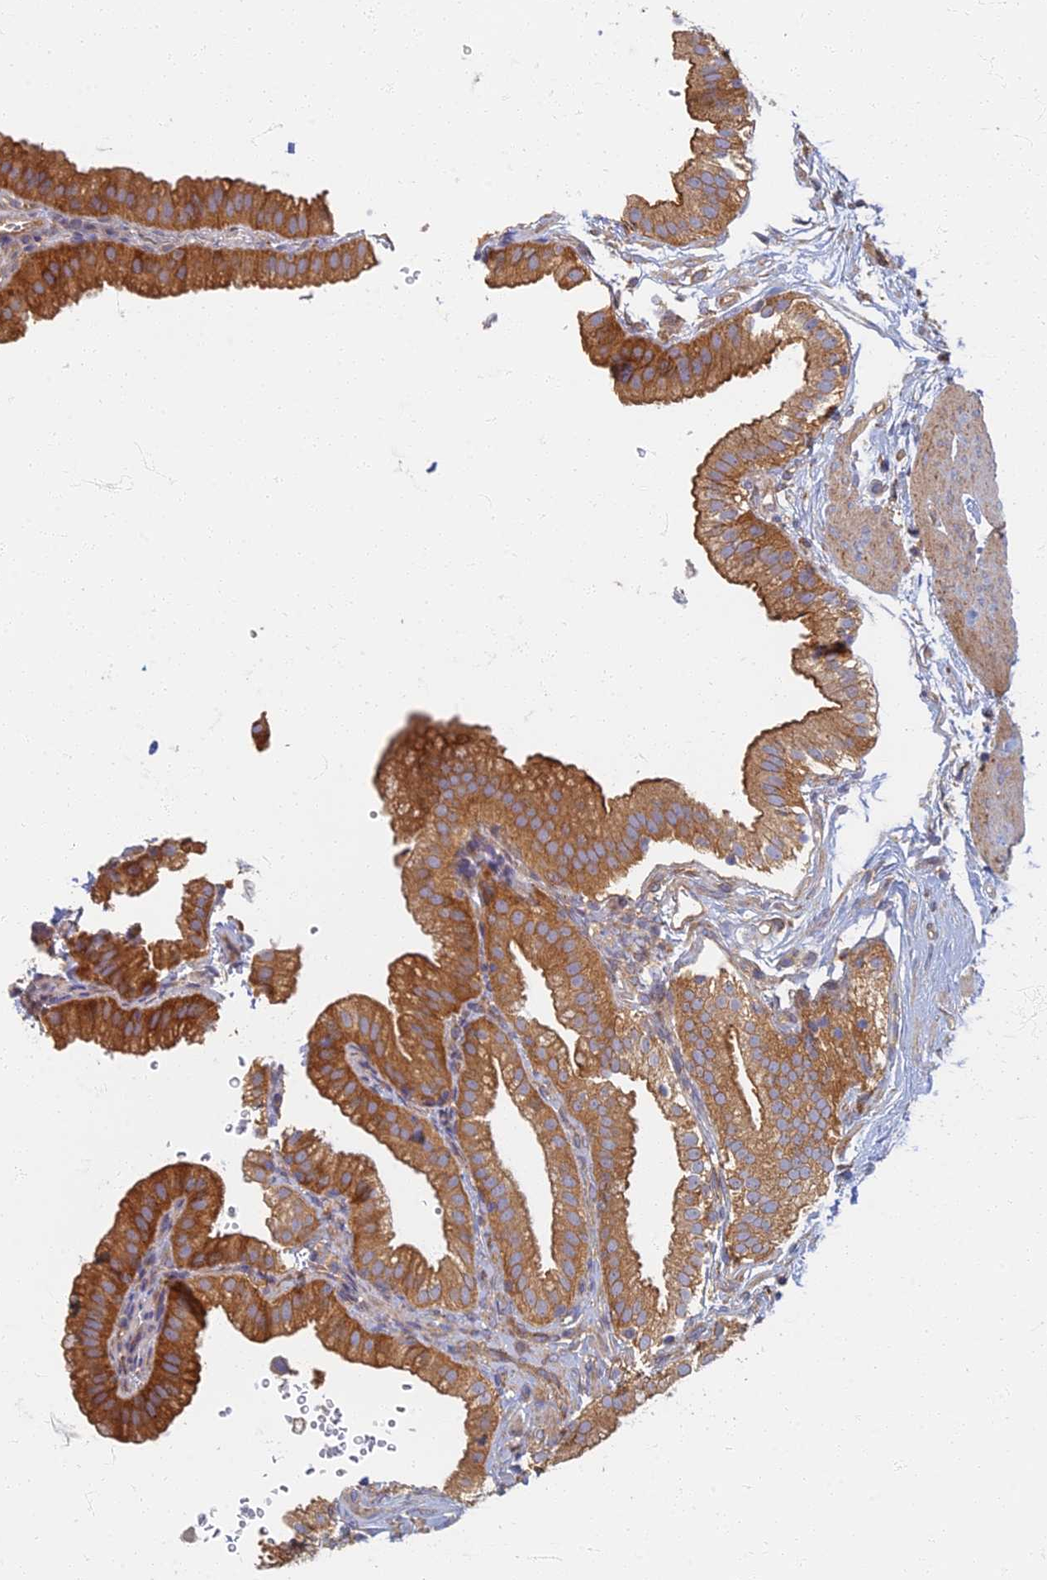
{"staining": {"intensity": "strong", "quantity": ">75%", "location": "cytoplasmic/membranous"}, "tissue": "gallbladder", "cell_type": "Glandular cells", "image_type": "normal", "snomed": [{"axis": "morphology", "description": "Normal tissue, NOS"}, {"axis": "topography", "description": "Gallbladder"}], "caption": "Gallbladder stained with DAB IHC shows high levels of strong cytoplasmic/membranous expression in approximately >75% of glandular cells. (Stains: DAB (3,3'-diaminobenzidine) in brown, nuclei in blue, Microscopy: brightfield microscopy at high magnification).", "gene": "RBSN", "patient": {"sex": "female", "age": 61}}